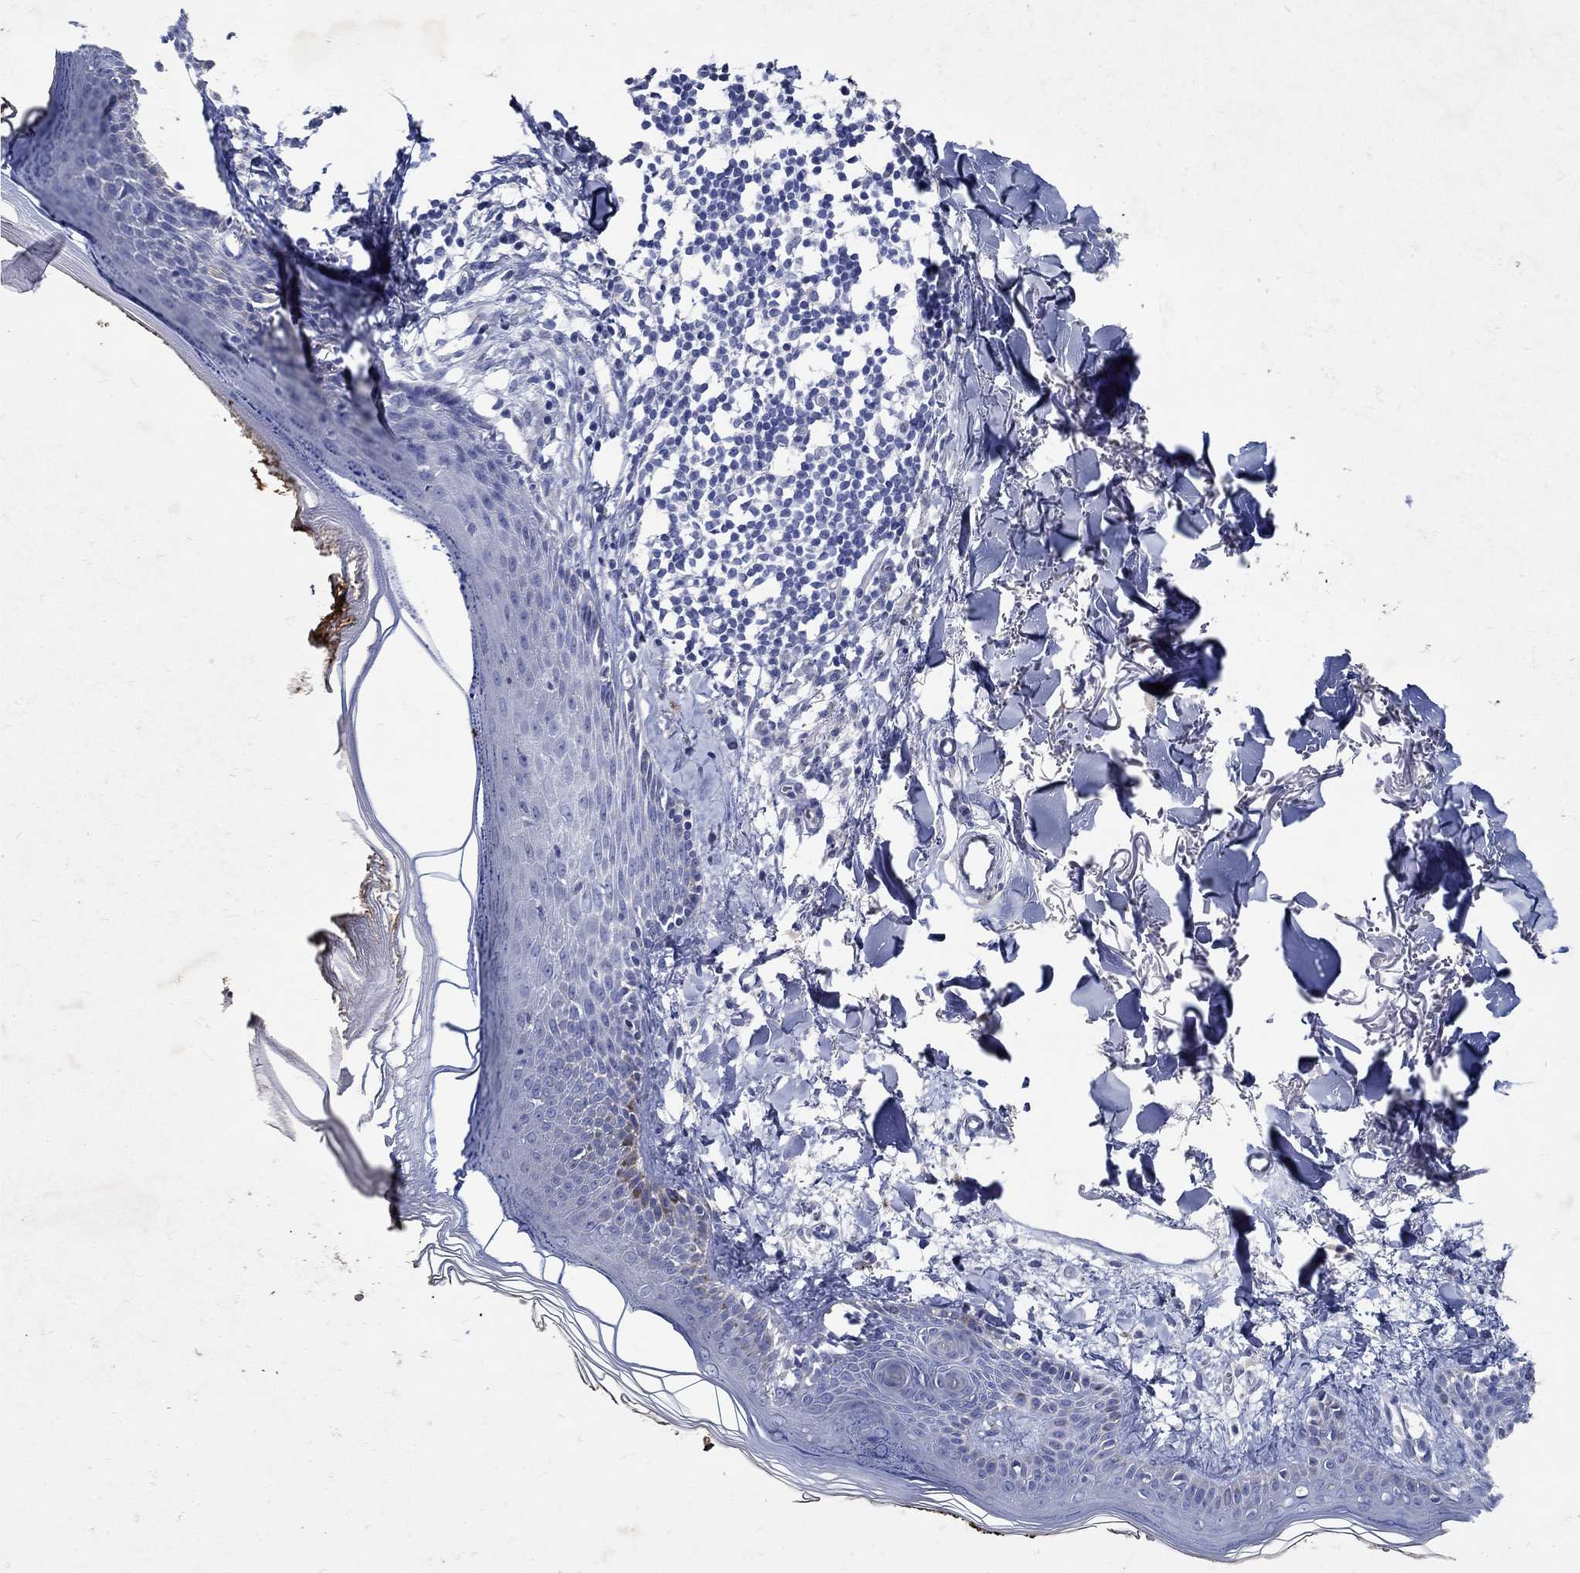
{"staining": {"intensity": "negative", "quantity": "none", "location": "none"}, "tissue": "skin", "cell_type": "Fibroblasts", "image_type": "normal", "snomed": [{"axis": "morphology", "description": "Normal tissue, NOS"}, {"axis": "topography", "description": "Skin"}], "caption": "Benign skin was stained to show a protein in brown. There is no significant staining in fibroblasts. (DAB IHC with hematoxylin counter stain).", "gene": "NOS1", "patient": {"sex": "male", "age": 76}}